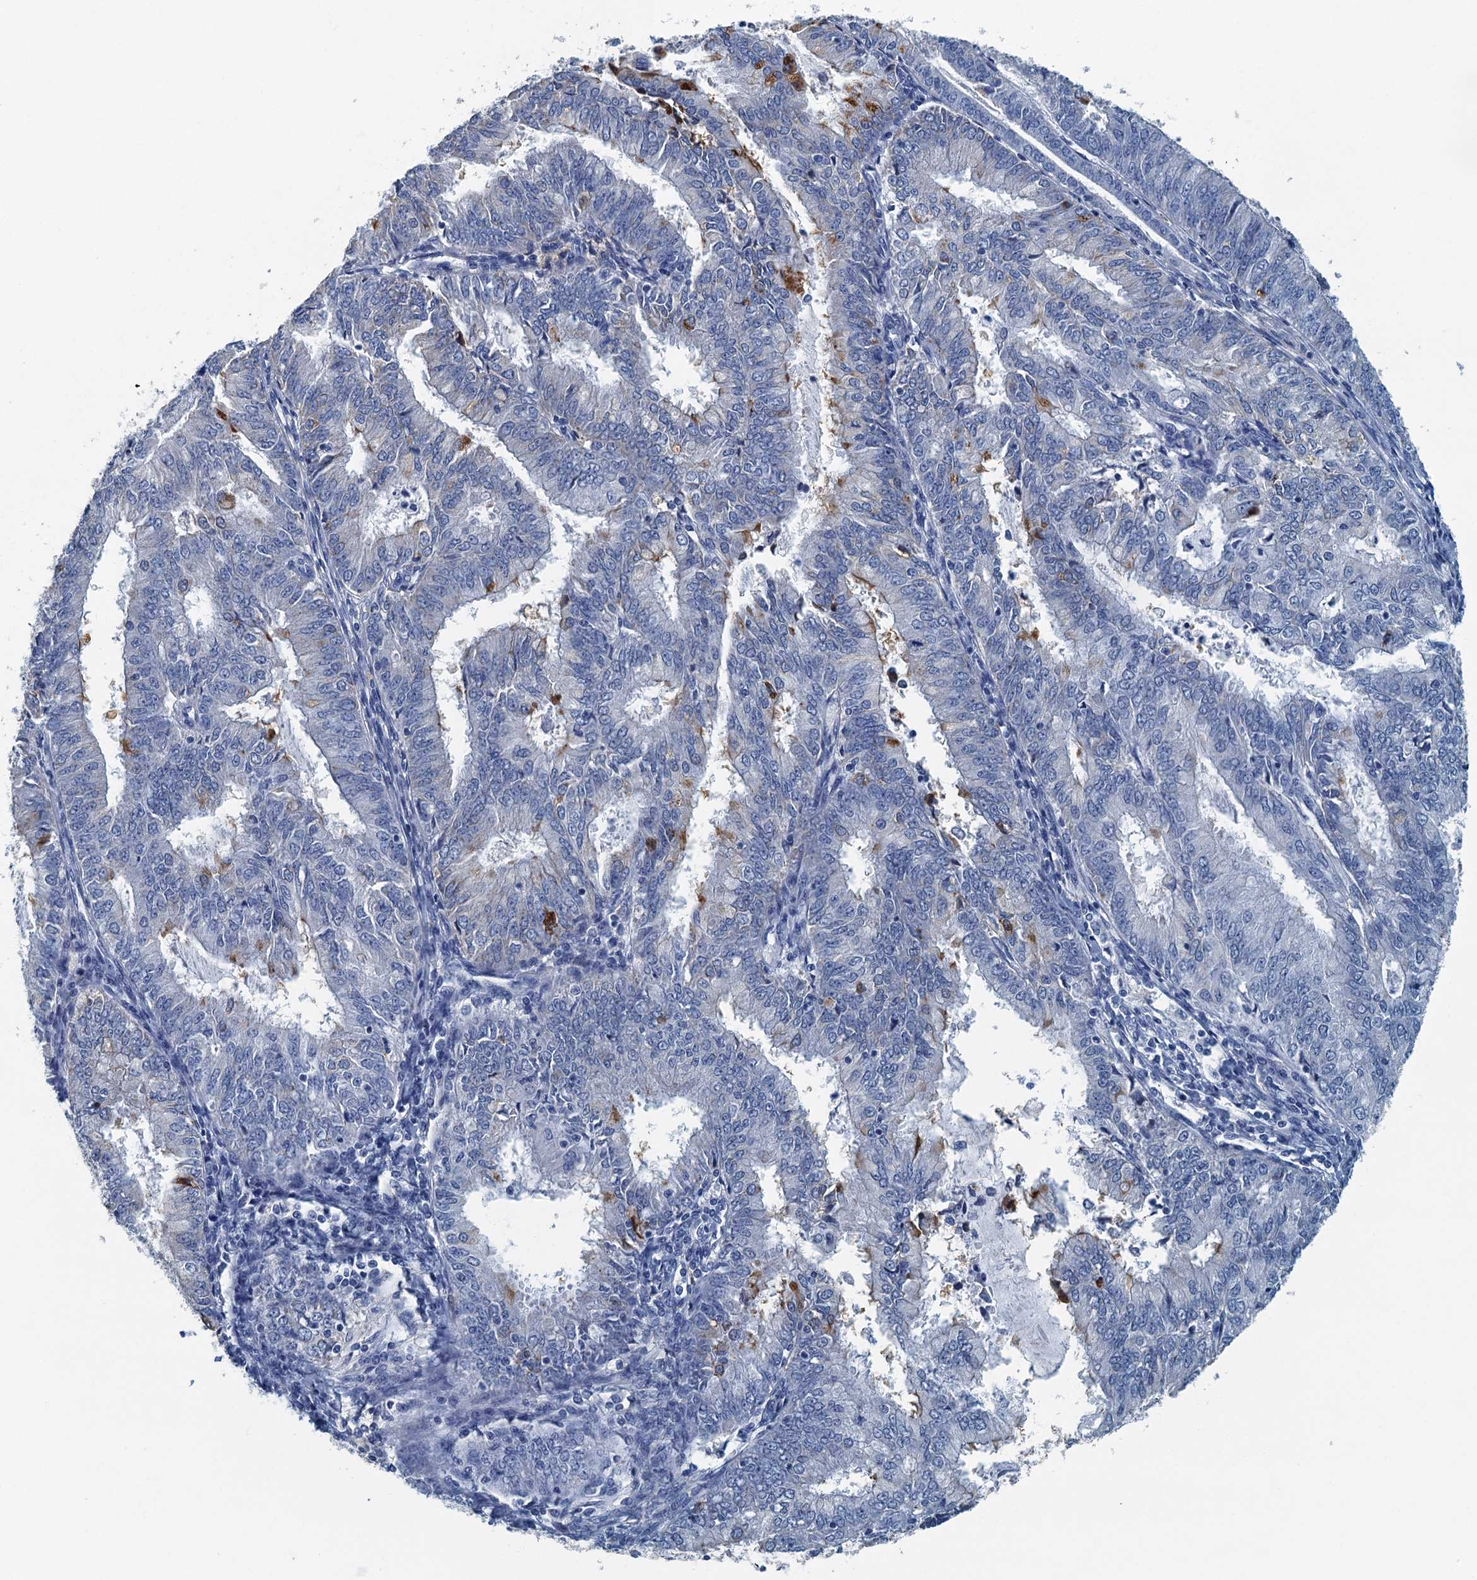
{"staining": {"intensity": "negative", "quantity": "none", "location": "none"}, "tissue": "endometrial cancer", "cell_type": "Tumor cells", "image_type": "cancer", "snomed": [{"axis": "morphology", "description": "Adenocarcinoma, NOS"}, {"axis": "topography", "description": "Endometrium"}], "caption": "Tumor cells show no significant staining in endometrial adenocarcinoma. The staining was performed using DAB to visualize the protein expression in brown, while the nuclei were stained in blue with hematoxylin (Magnification: 20x).", "gene": "GADL1", "patient": {"sex": "female", "age": 57}}